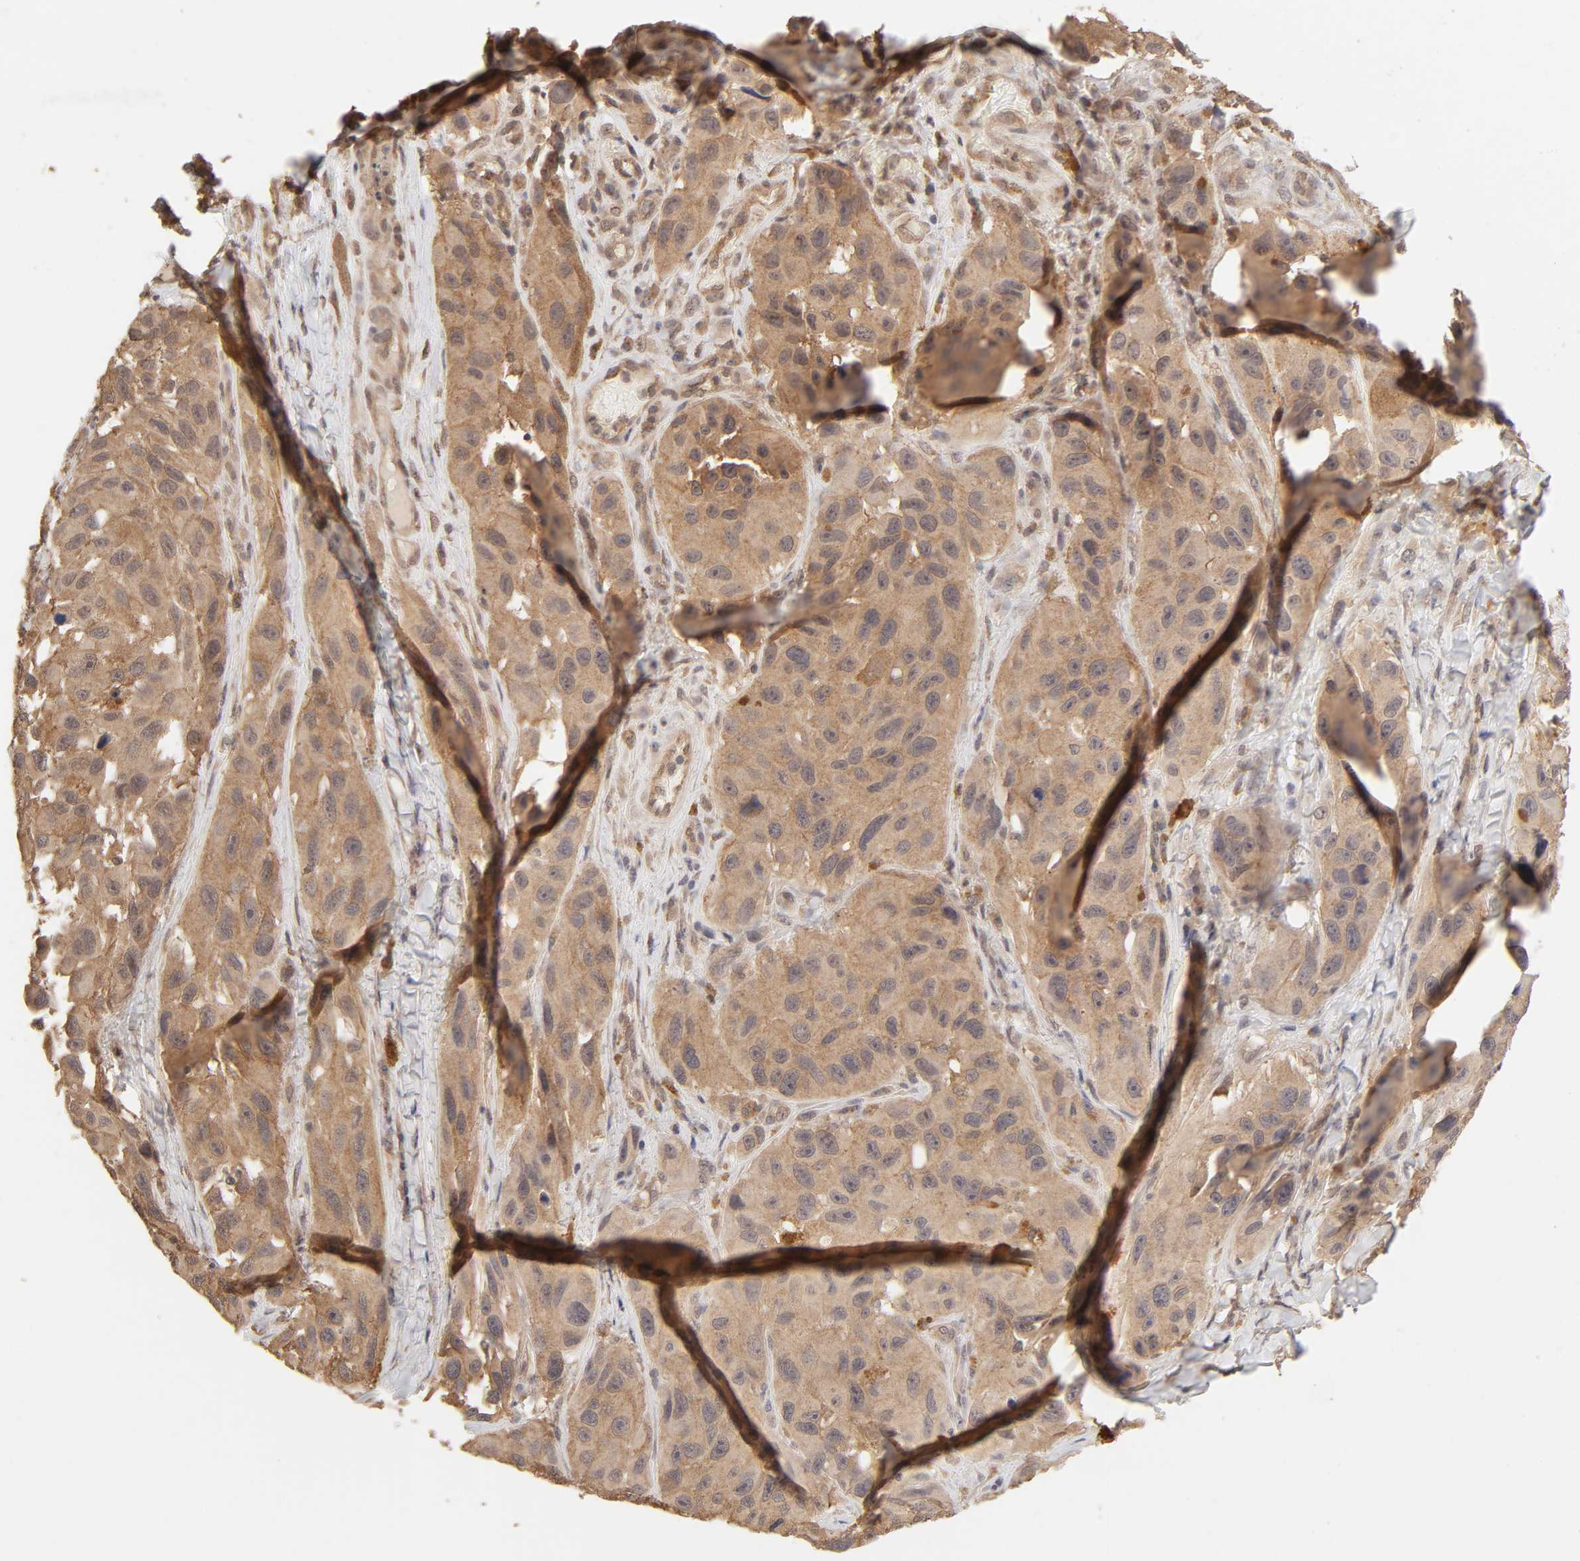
{"staining": {"intensity": "moderate", "quantity": ">75%", "location": "cytoplasmic/membranous"}, "tissue": "melanoma", "cell_type": "Tumor cells", "image_type": "cancer", "snomed": [{"axis": "morphology", "description": "Malignant melanoma, NOS"}, {"axis": "topography", "description": "Skin"}], "caption": "Moderate cytoplasmic/membranous staining is seen in about >75% of tumor cells in malignant melanoma.", "gene": "MAPK1", "patient": {"sex": "female", "age": 73}}